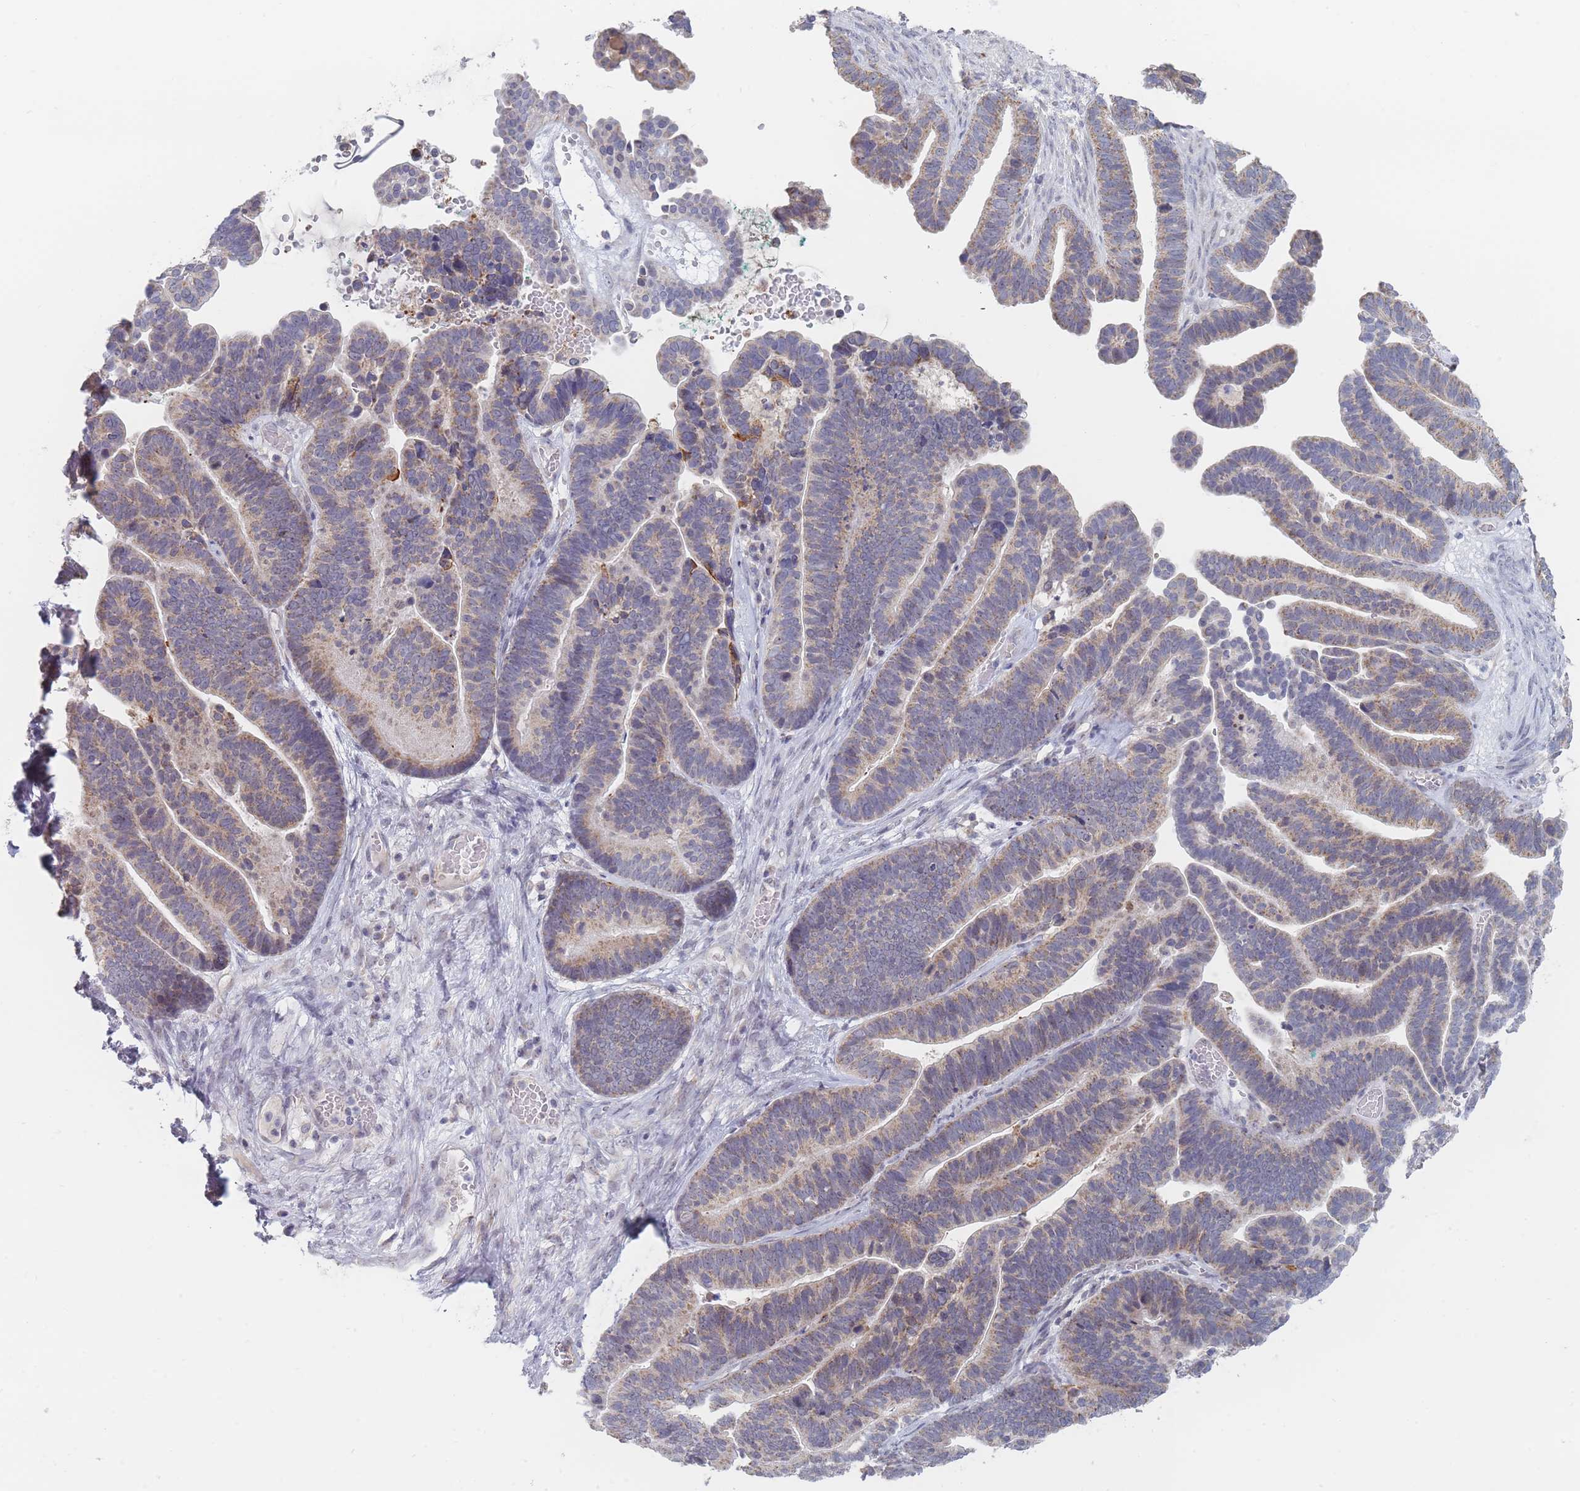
{"staining": {"intensity": "weak", "quantity": "25%-75%", "location": "cytoplasmic/membranous"}, "tissue": "ovarian cancer", "cell_type": "Tumor cells", "image_type": "cancer", "snomed": [{"axis": "morphology", "description": "Cystadenocarcinoma, serous, NOS"}, {"axis": "topography", "description": "Ovary"}], "caption": "Weak cytoplasmic/membranous protein staining is identified in approximately 25%-75% of tumor cells in serous cystadenocarcinoma (ovarian). (Brightfield microscopy of DAB IHC at high magnification).", "gene": "RNF8", "patient": {"sex": "female", "age": 56}}